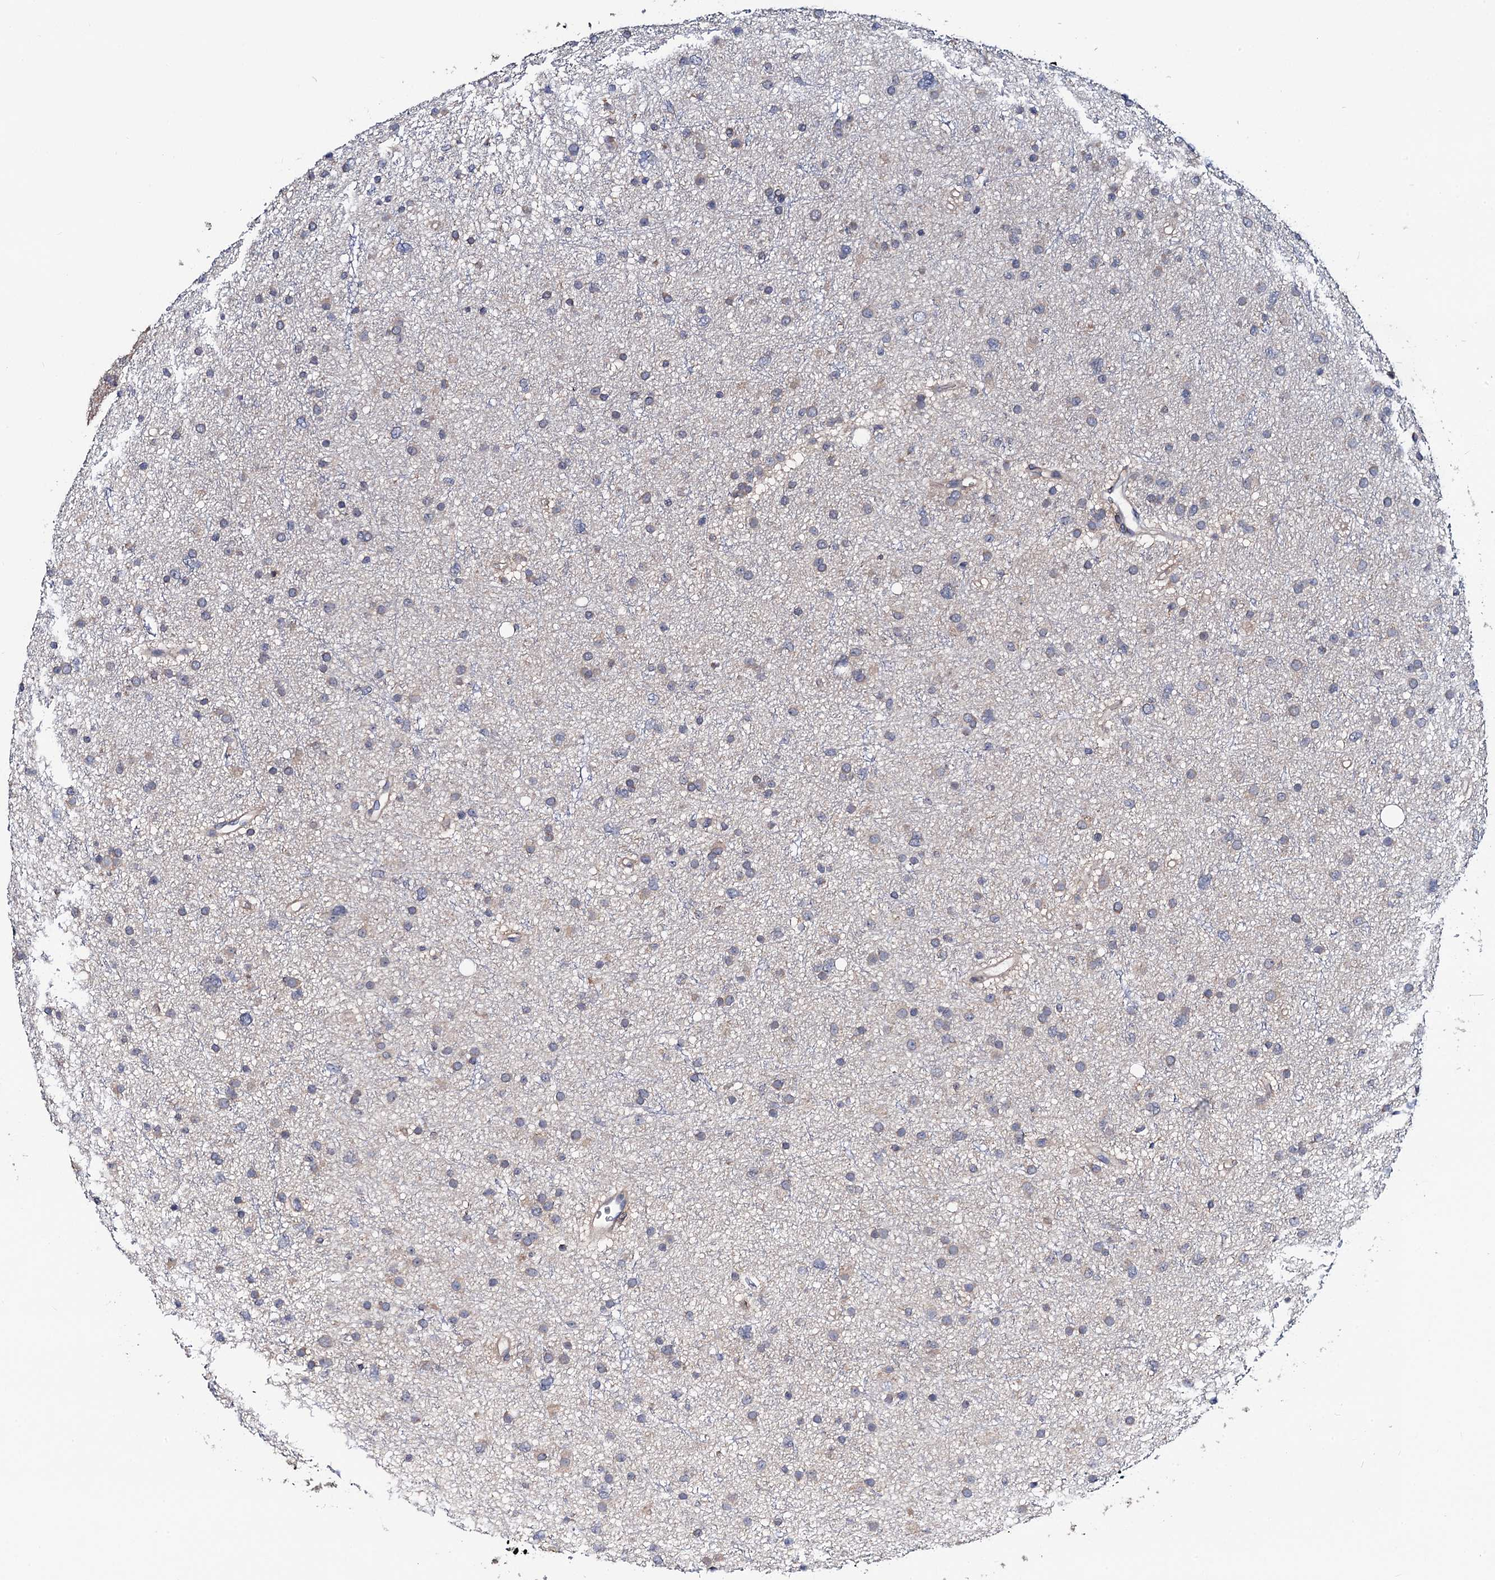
{"staining": {"intensity": "negative", "quantity": "none", "location": "none"}, "tissue": "glioma", "cell_type": "Tumor cells", "image_type": "cancer", "snomed": [{"axis": "morphology", "description": "Glioma, malignant, Low grade"}, {"axis": "topography", "description": "Cerebral cortex"}], "caption": "The histopathology image exhibits no staining of tumor cells in malignant glioma (low-grade).", "gene": "PGLS", "patient": {"sex": "female", "age": 39}}